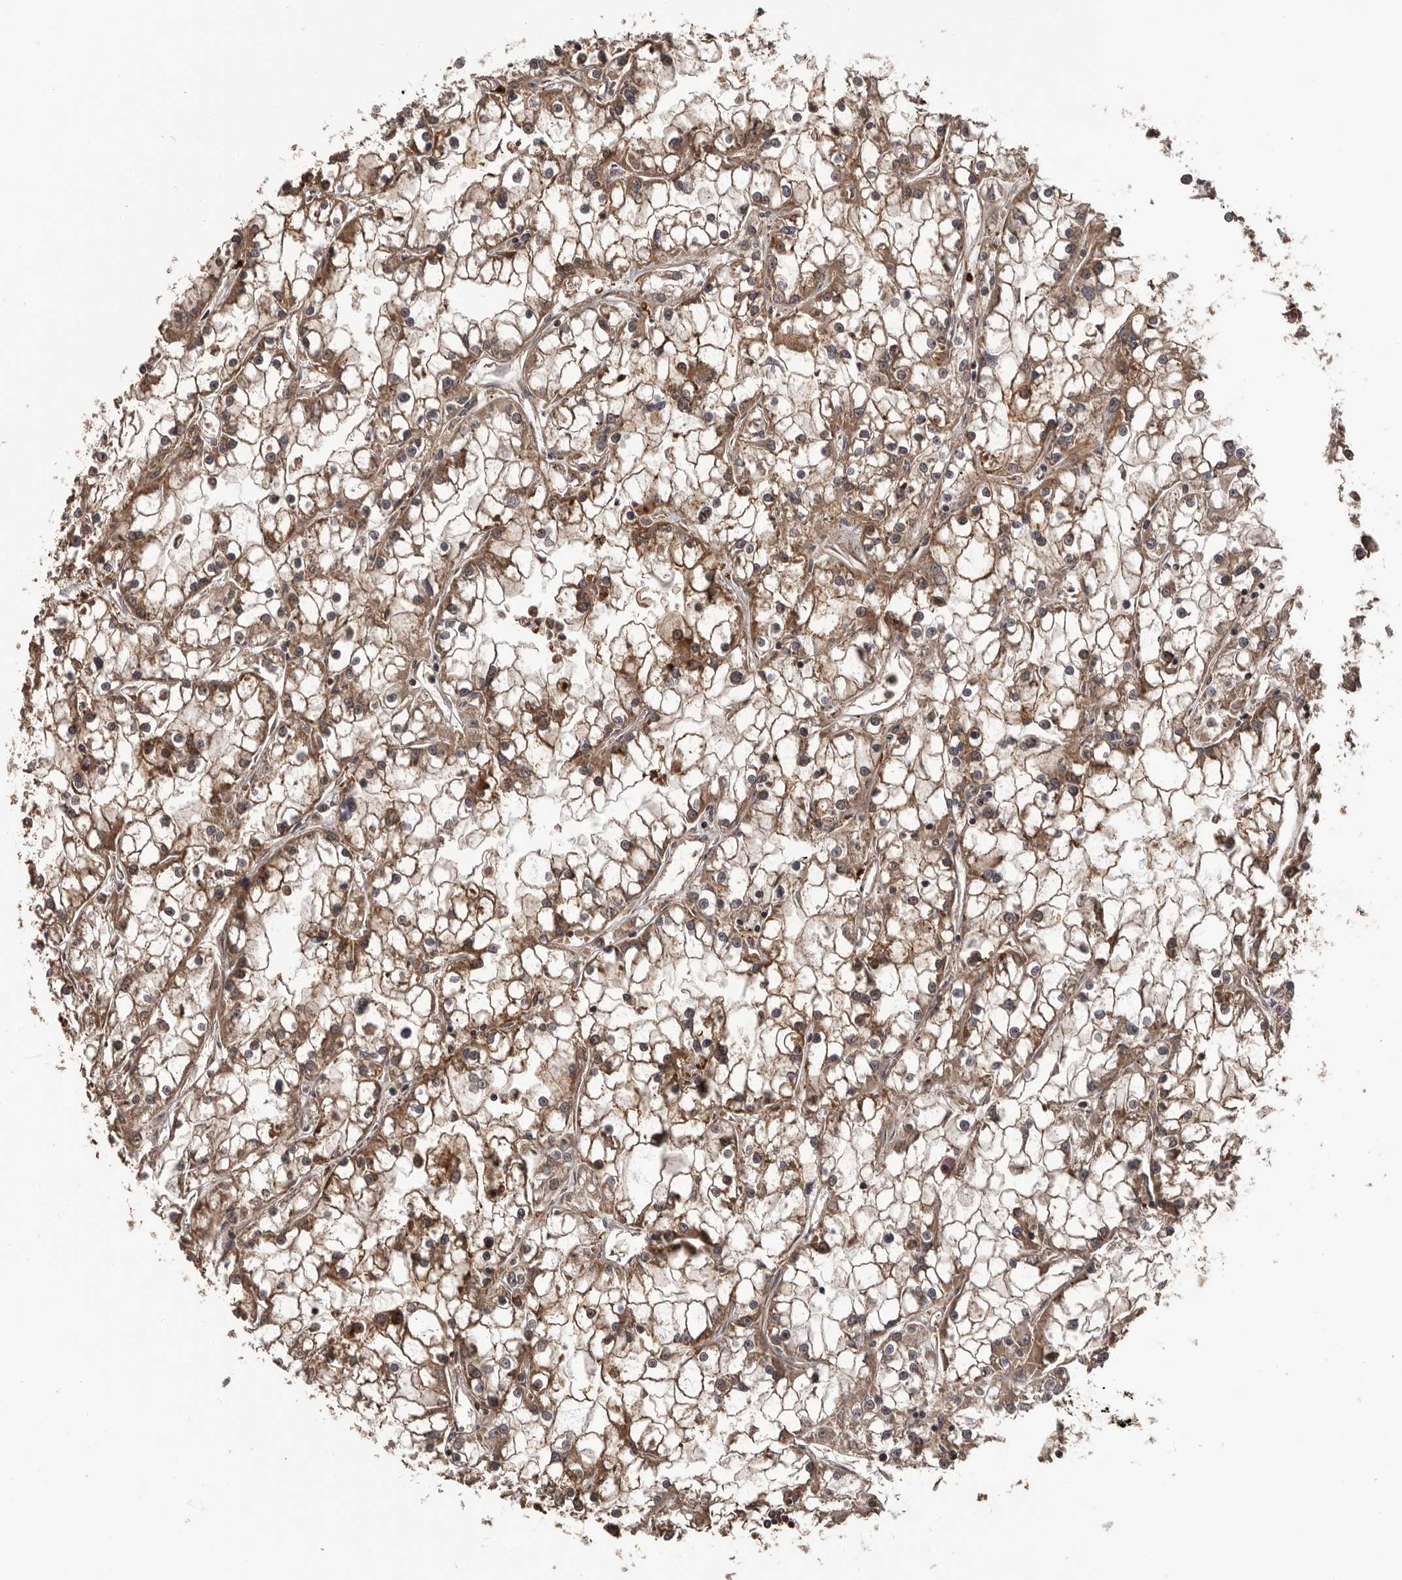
{"staining": {"intensity": "moderate", "quantity": ">75%", "location": "cytoplasmic/membranous"}, "tissue": "renal cancer", "cell_type": "Tumor cells", "image_type": "cancer", "snomed": [{"axis": "morphology", "description": "Adenocarcinoma, NOS"}, {"axis": "topography", "description": "Kidney"}], "caption": "DAB (3,3'-diaminobenzidine) immunohistochemical staining of human renal cancer (adenocarcinoma) displays moderate cytoplasmic/membranous protein expression in approximately >75% of tumor cells. The protein of interest is stained brown, and the nuclei are stained in blue (DAB IHC with brightfield microscopy, high magnification).", "gene": "ADAMTS2", "patient": {"sex": "female", "age": 52}}